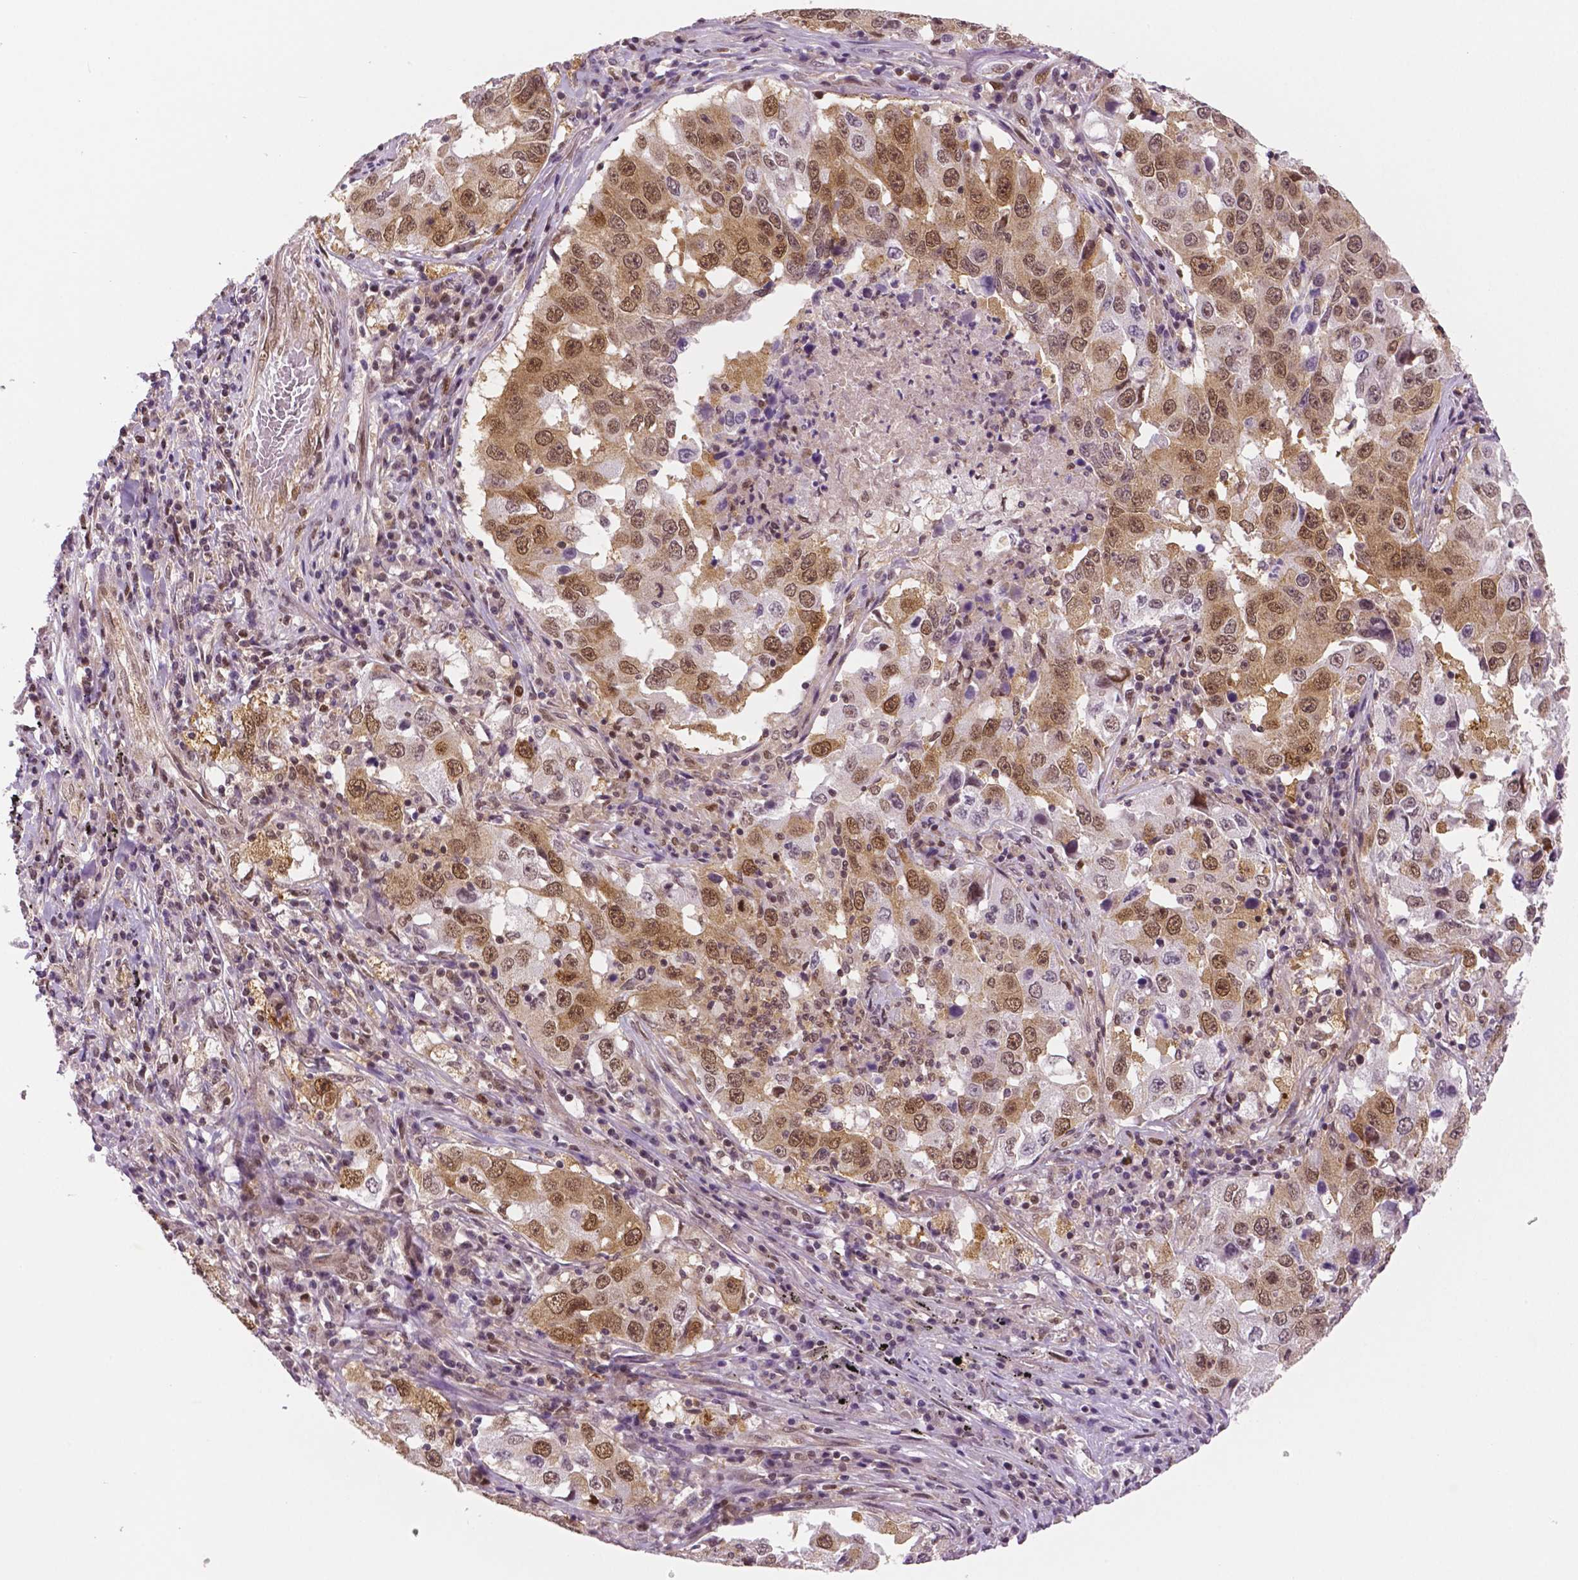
{"staining": {"intensity": "moderate", "quantity": ">75%", "location": "cytoplasmic/membranous,nuclear"}, "tissue": "lung cancer", "cell_type": "Tumor cells", "image_type": "cancer", "snomed": [{"axis": "morphology", "description": "Adenocarcinoma, NOS"}, {"axis": "topography", "description": "Lung"}], "caption": "Human lung cancer stained with a protein marker displays moderate staining in tumor cells.", "gene": "STAT3", "patient": {"sex": "male", "age": 73}}